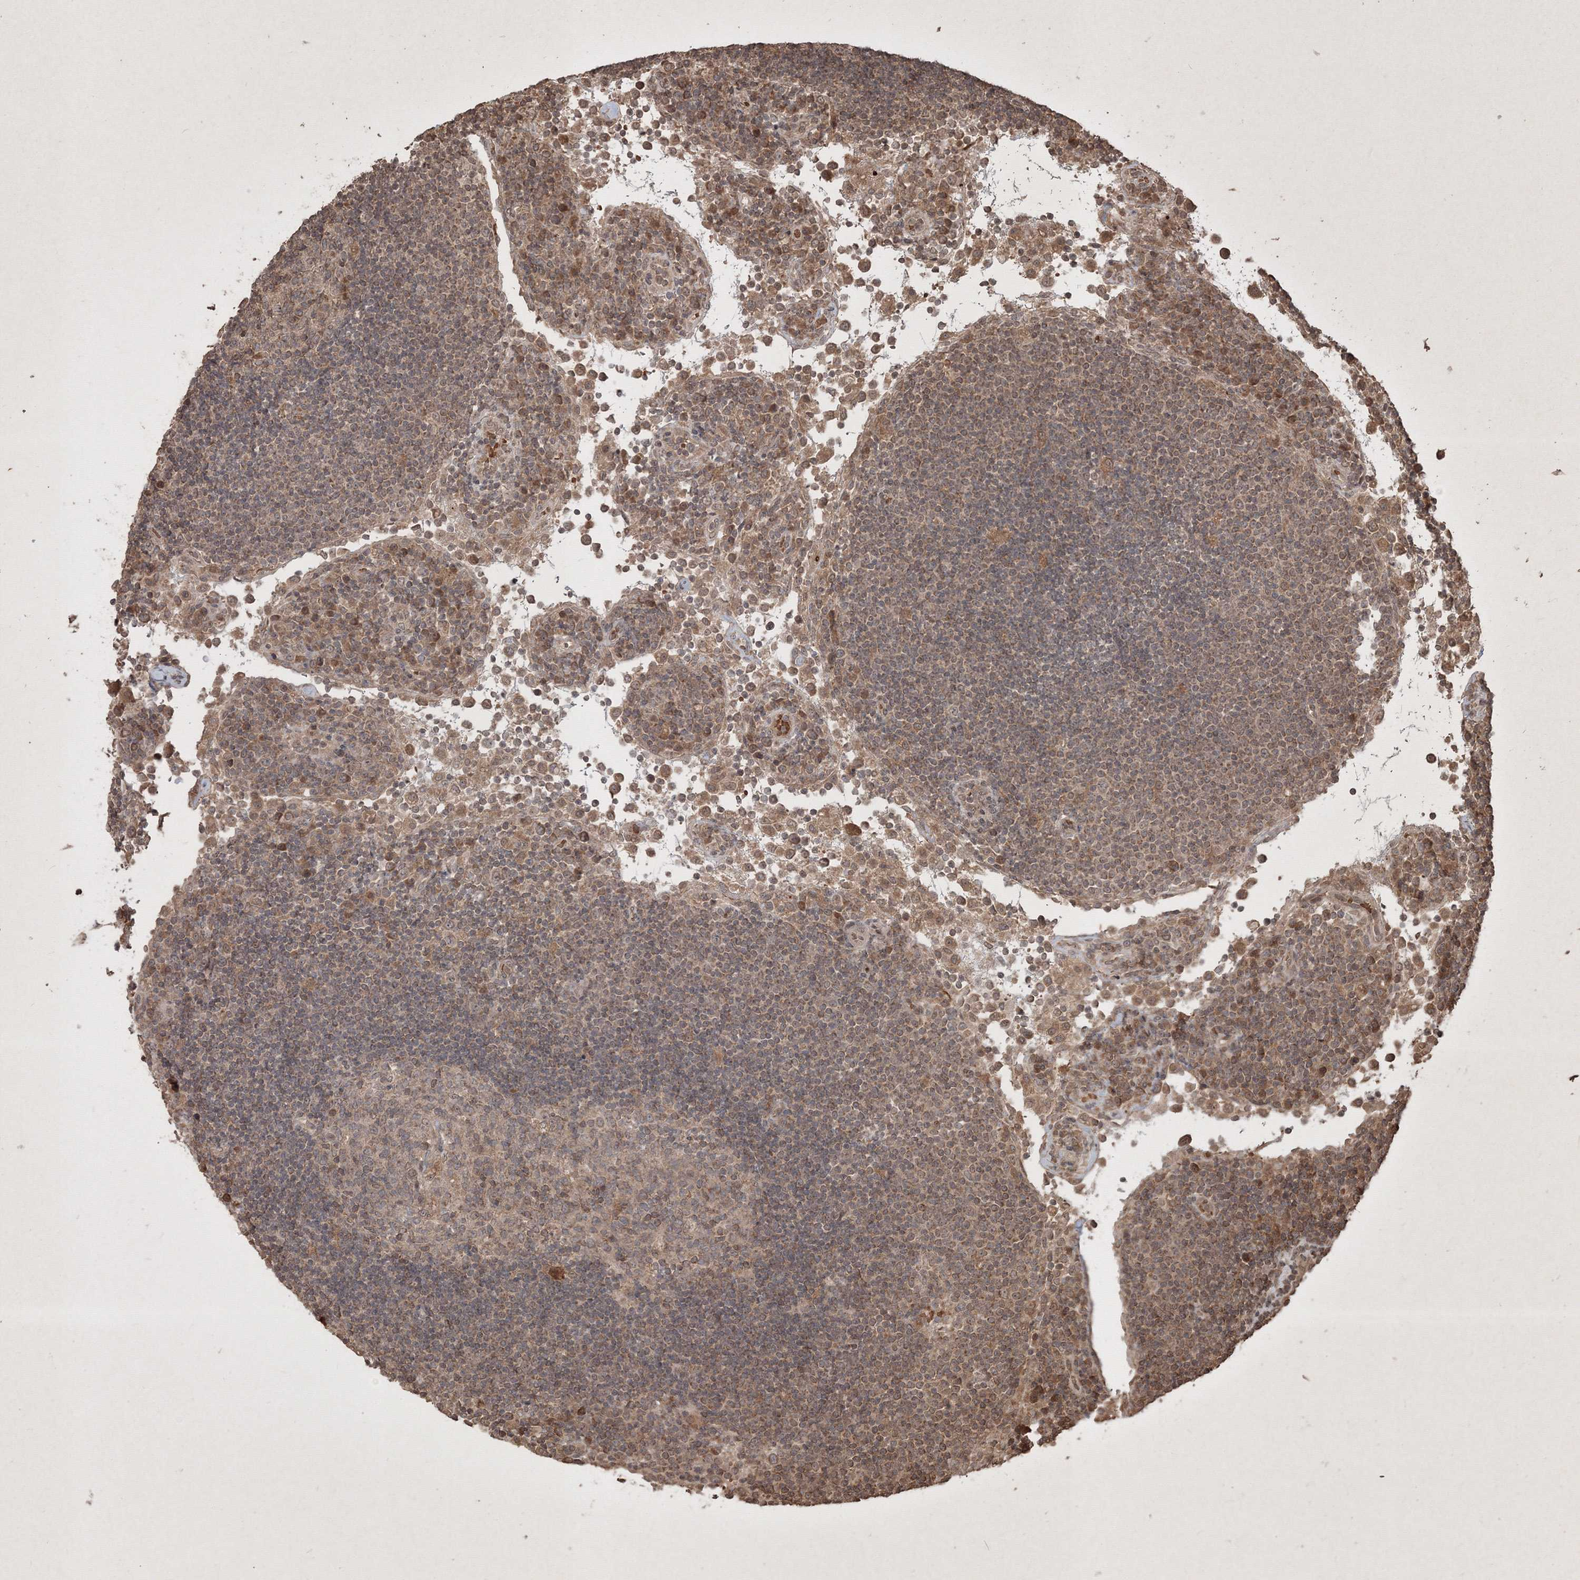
{"staining": {"intensity": "weak", "quantity": "25%-75%", "location": "cytoplasmic/membranous"}, "tissue": "lymph node", "cell_type": "Germinal center cells", "image_type": "normal", "snomed": [{"axis": "morphology", "description": "Normal tissue, NOS"}, {"axis": "topography", "description": "Lymph node"}], "caption": "High-power microscopy captured an immunohistochemistry histopathology image of normal lymph node, revealing weak cytoplasmic/membranous positivity in approximately 25%-75% of germinal center cells.", "gene": "PELI3", "patient": {"sex": "female", "age": 53}}